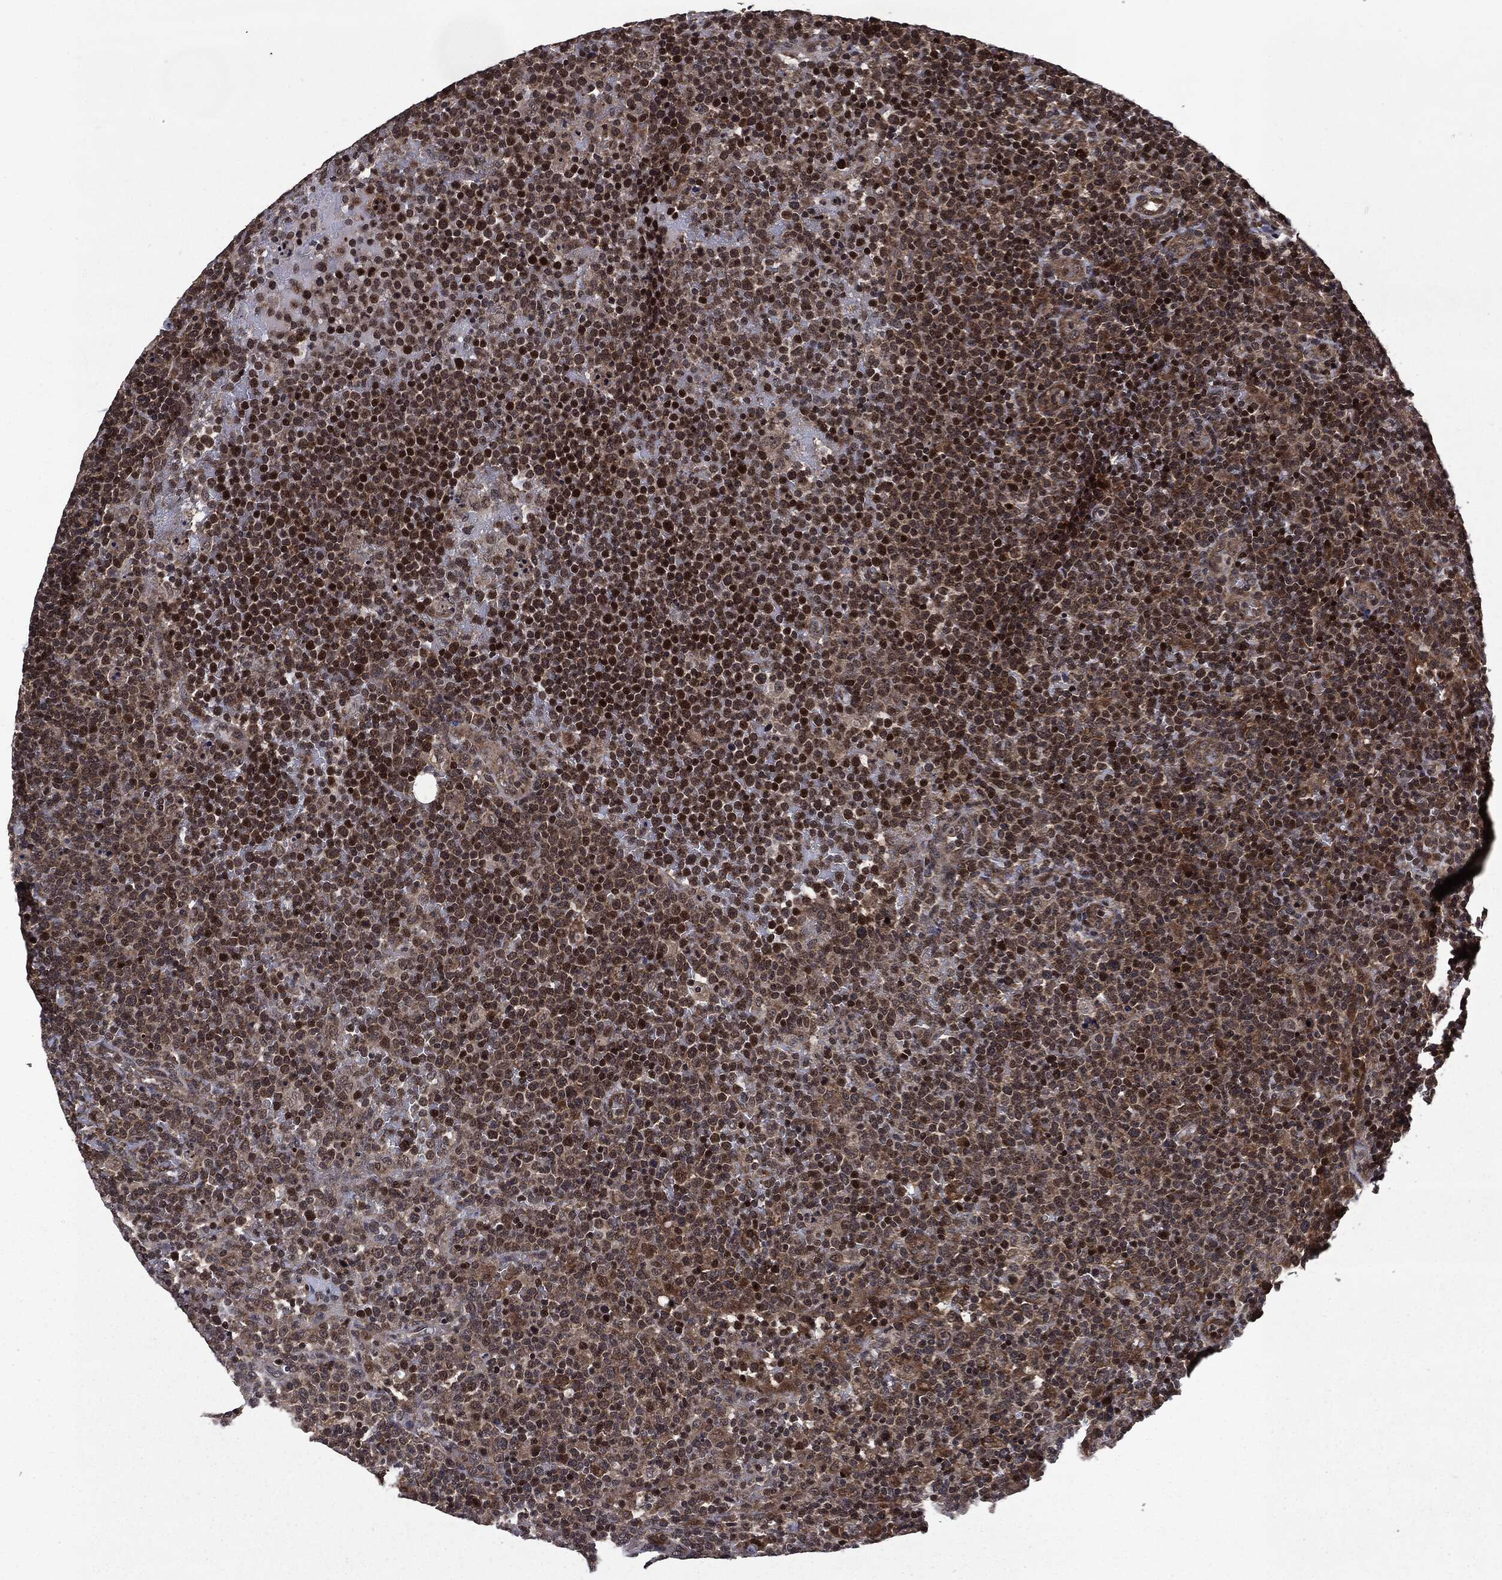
{"staining": {"intensity": "strong", "quantity": "25%-75%", "location": "cytoplasmic/membranous,nuclear"}, "tissue": "lymphoma", "cell_type": "Tumor cells", "image_type": "cancer", "snomed": [{"axis": "morphology", "description": "Malignant lymphoma, non-Hodgkin's type, High grade"}, {"axis": "topography", "description": "Lymph node"}], "caption": "Lymphoma was stained to show a protein in brown. There is high levels of strong cytoplasmic/membranous and nuclear staining in about 25%-75% of tumor cells. (DAB (3,3'-diaminobenzidine) = brown stain, brightfield microscopy at high magnification).", "gene": "STAU2", "patient": {"sex": "male", "age": 61}}